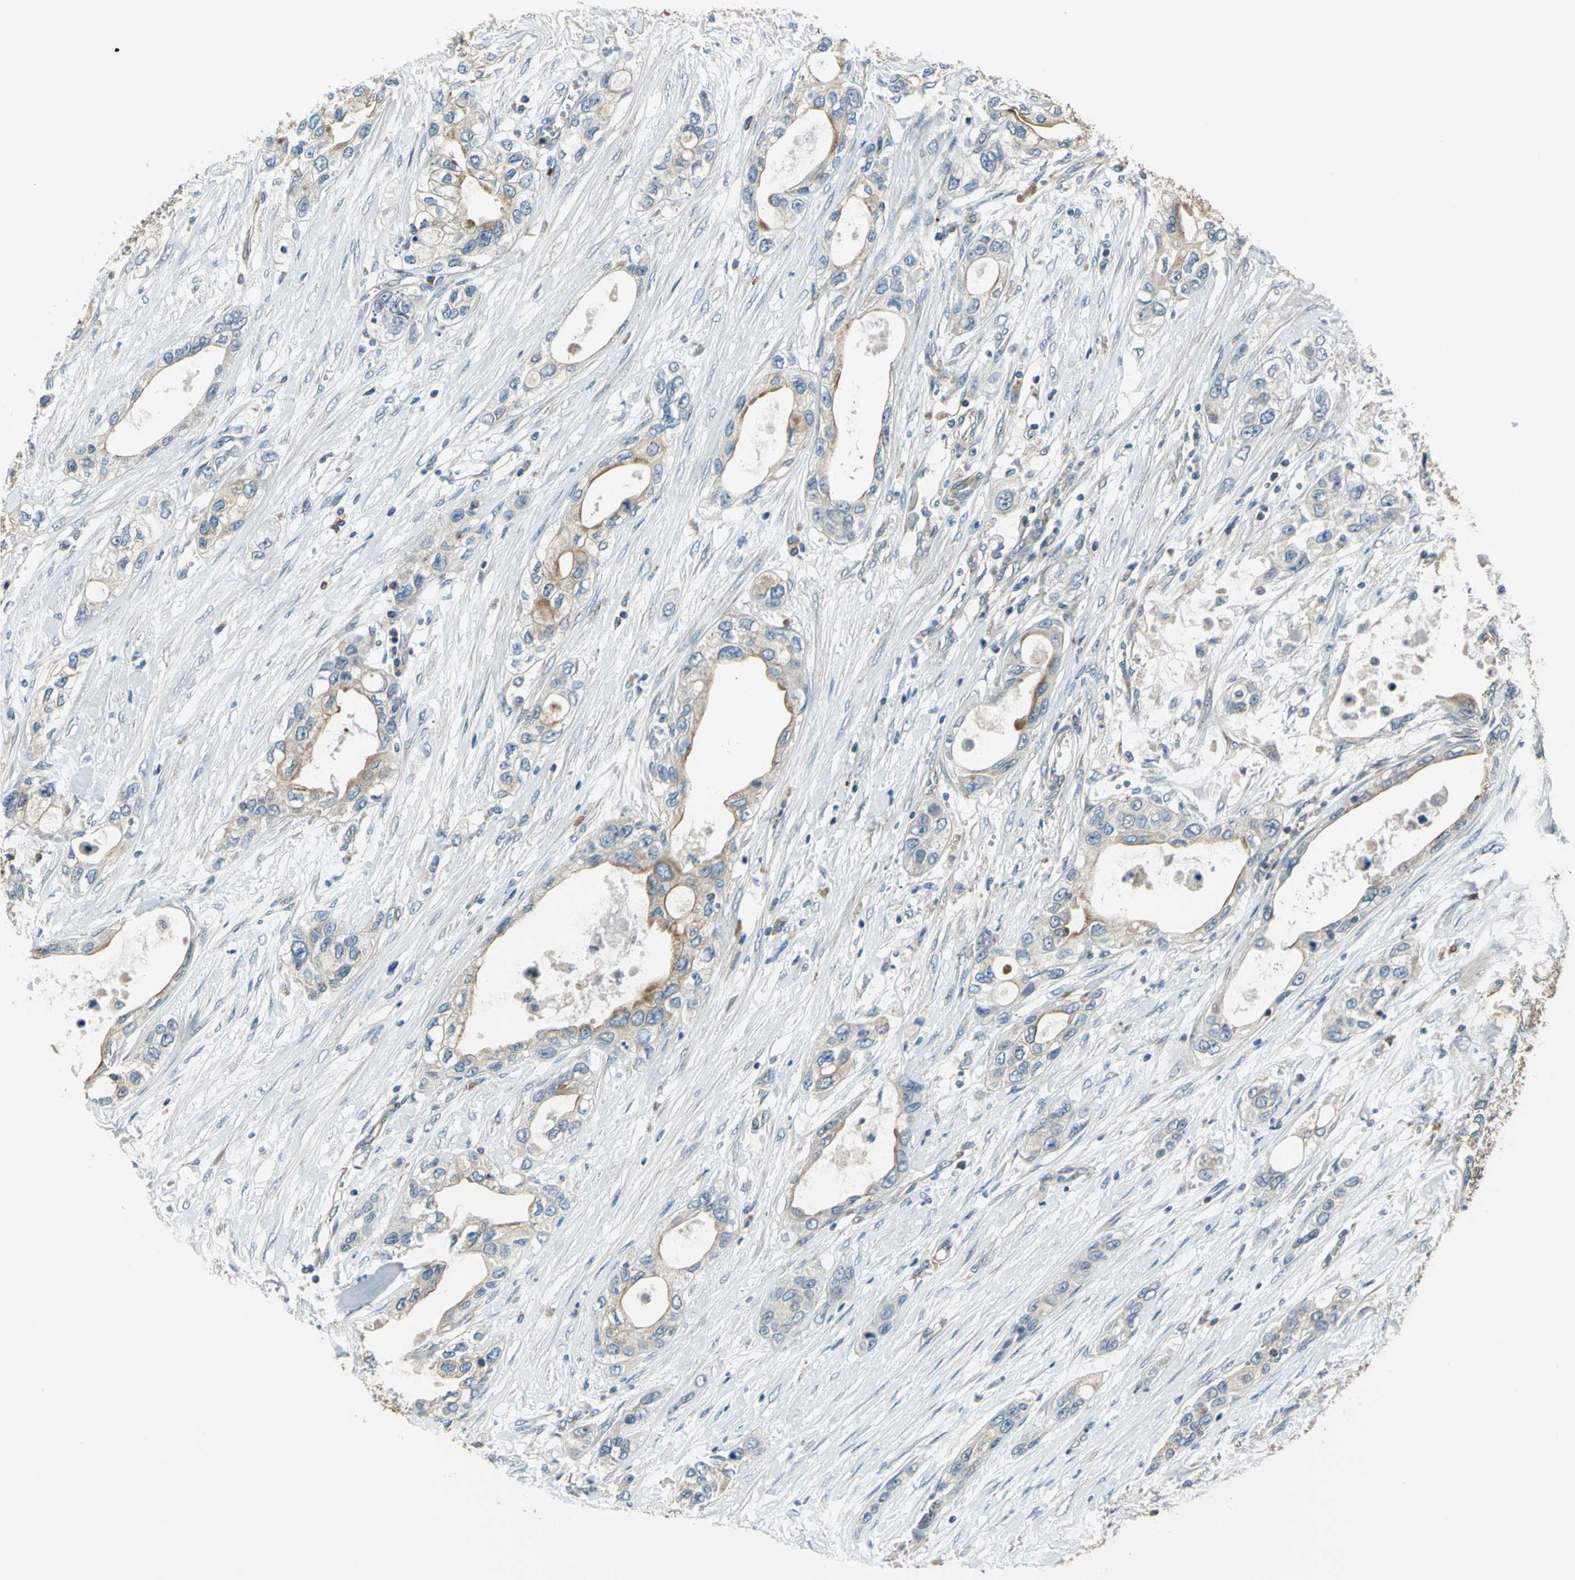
{"staining": {"intensity": "moderate", "quantity": "<25%", "location": "cytoplasmic/membranous"}, "tissue": "pancreatic cancer", "cell_type": "Tumor cells", "image_type": "cancer", "snomed": [{"axis": "morphology", "description": "Adenocarcinoma, NOS"}, {"axis": "topography", "description": "Pancreas"}], "caption": "Immunohistochemical staining of adenocarcinoma (pancreatic) displays moderate cytoplasmic/membranous protein positivity in approximately <25% of tumor cells.", "gene": "TRAK1", "patient": {"sex": "female", "age": 70}}